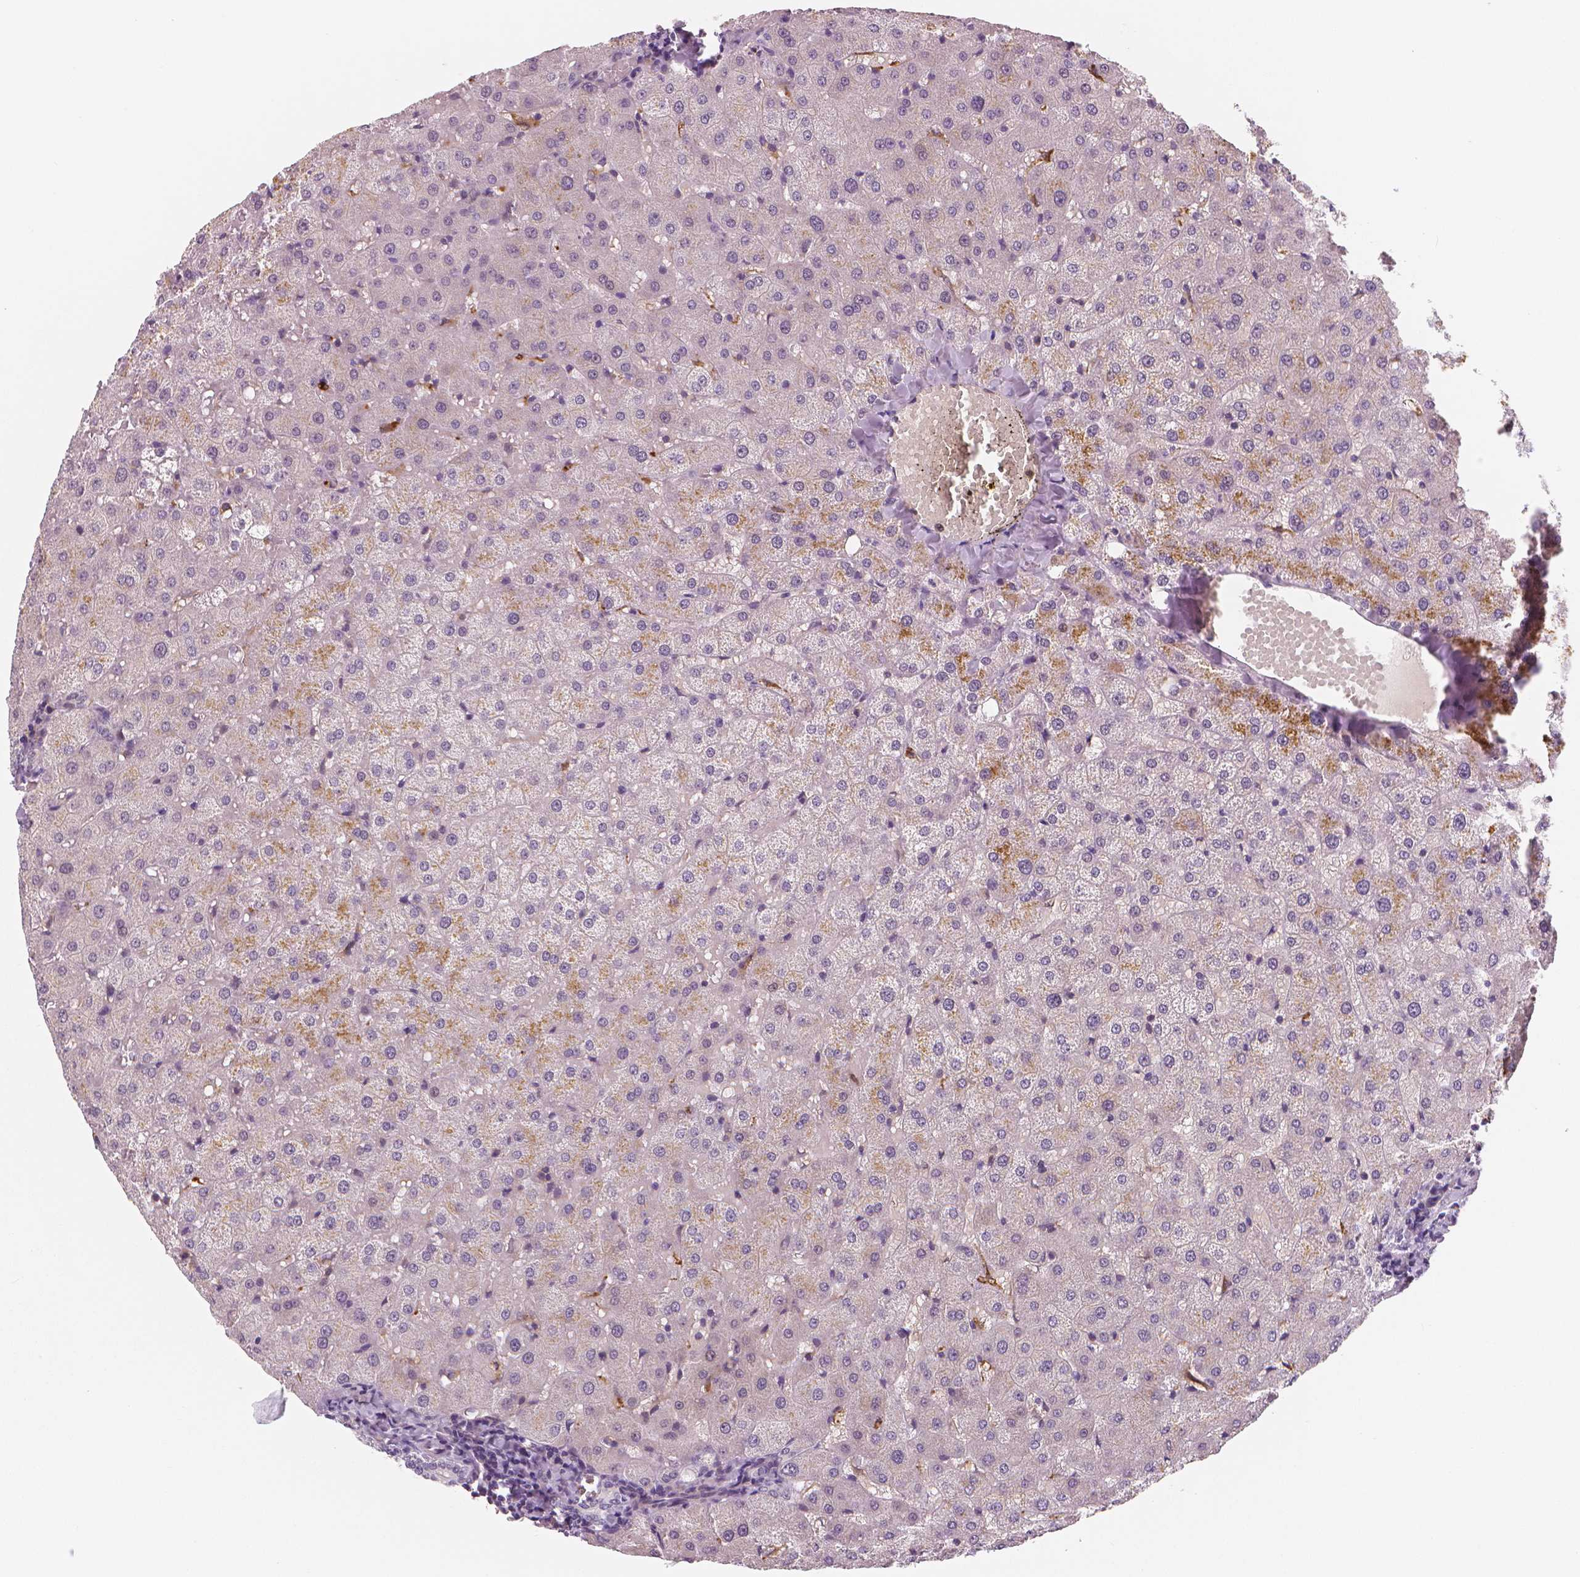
{"staining": {"intensity": "negative", "quantity": "none", "location": "none"}, "tissue": "liver", "cell_type": "Cholangiocytes", "image_type": "normal", "snomed": [{"axis": "morphology", "description": "Normal tissue, NOS"}, {"axis": "topography", "description": "Liver"}], "caption": "This is a histopathology image of immunohistochemistry staining of normal liver, which shows no expression in cholangiocytes. (DAB immunohistochemistry (IHC), high magnification).", "gene": "RNASE7", "patient": {"sex": "female", "age": 50}}